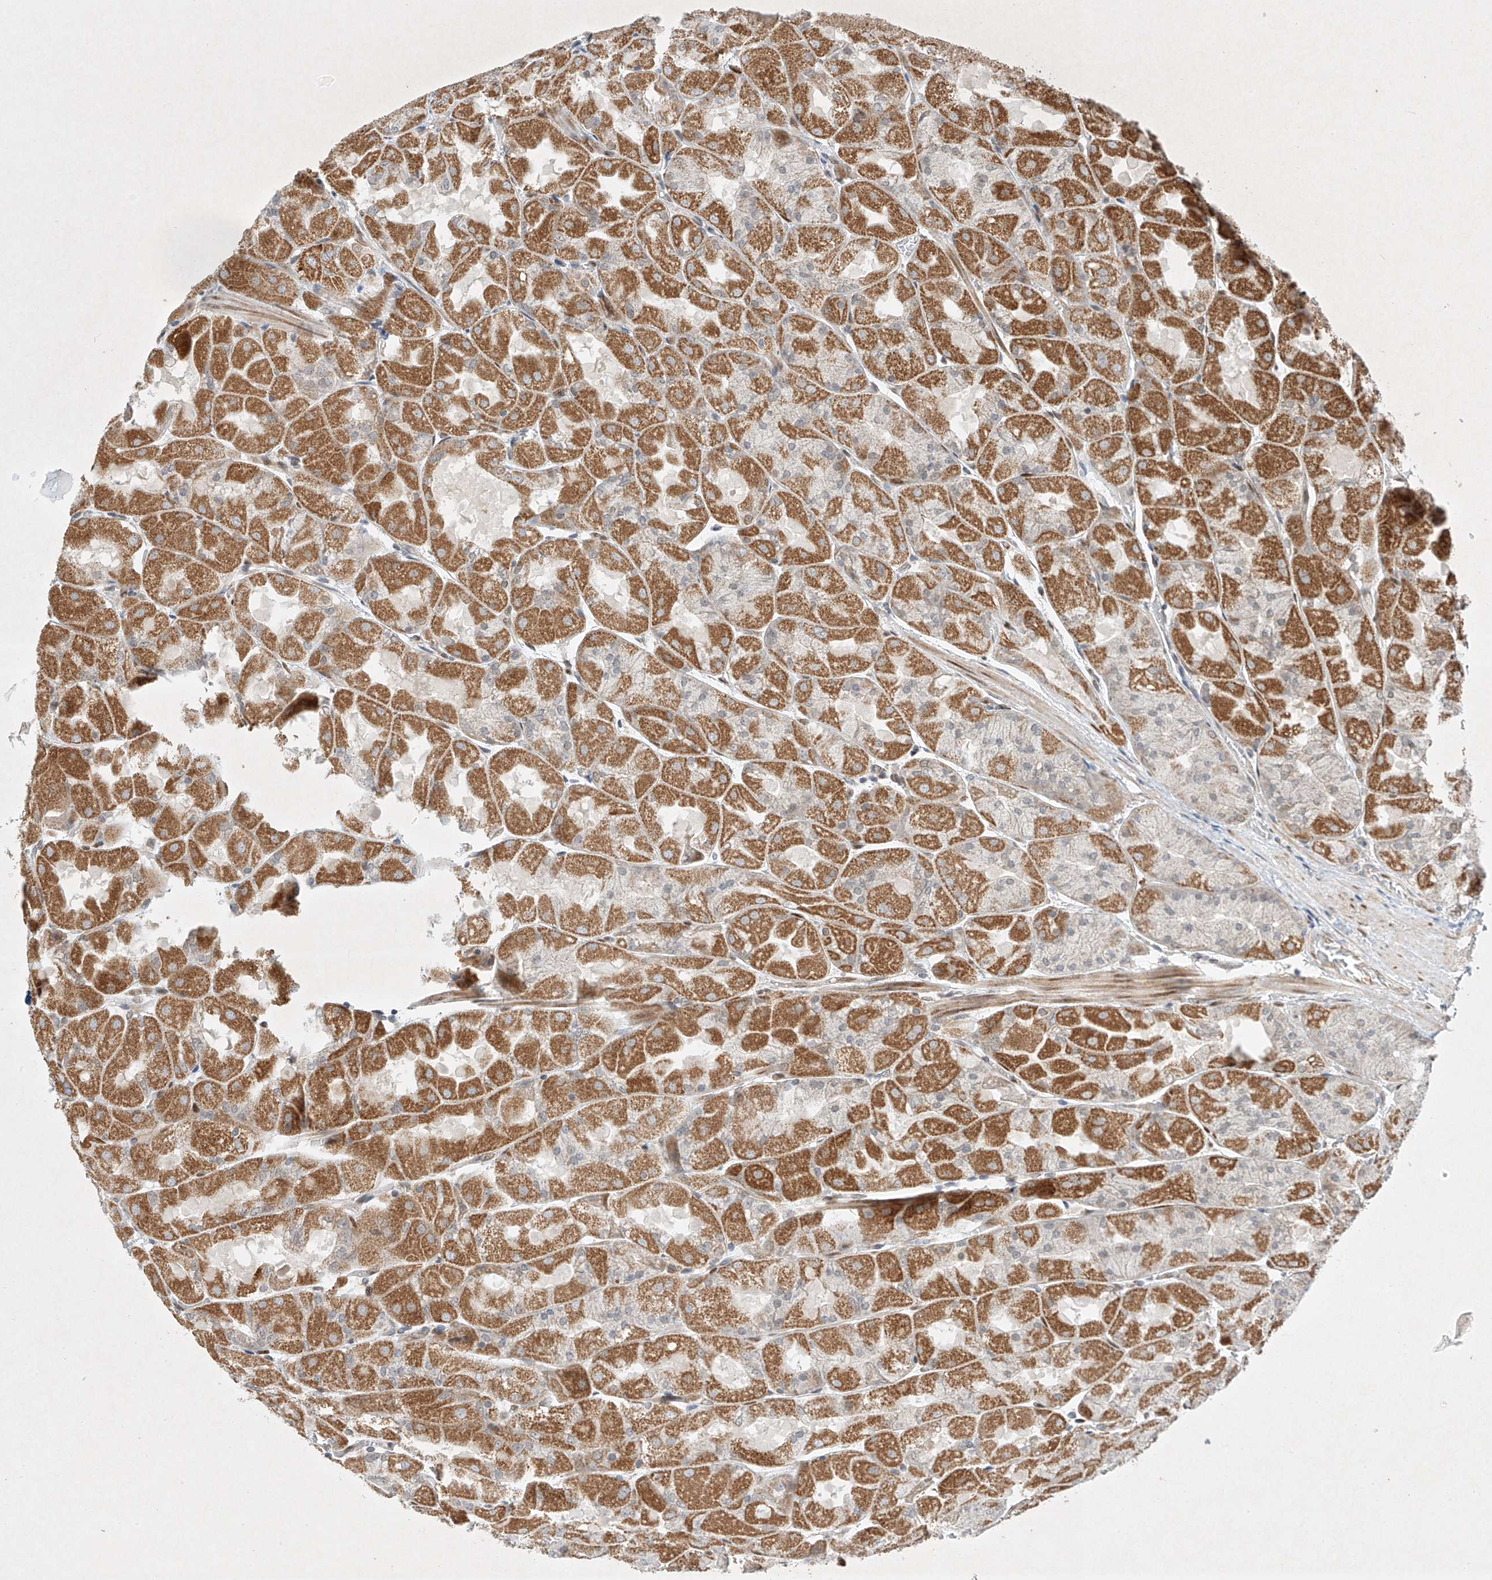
{"staining": {"intensity": "moderate", "quantity": ">75%", "location": "cytoplasmic/membranous,nuclear"}, "tissue": "stomach", "cell_type": "Glandular cells", "image_type": "normal", "snomed": [{"axis": "morphology", "description": "Normal tissue, NOS"}, {"axis": "topography", "description": "Stomach"}], "caption": "The photomicrograph demonstrates immunohistochemical staining of unremarkable stomach. There is moderate cytoplasmic/membranous,nuclear expression is identified in approximately >75% of glandular cells.", "gene": "EPG5", "patient": {"sex": "female", "age": 61}}